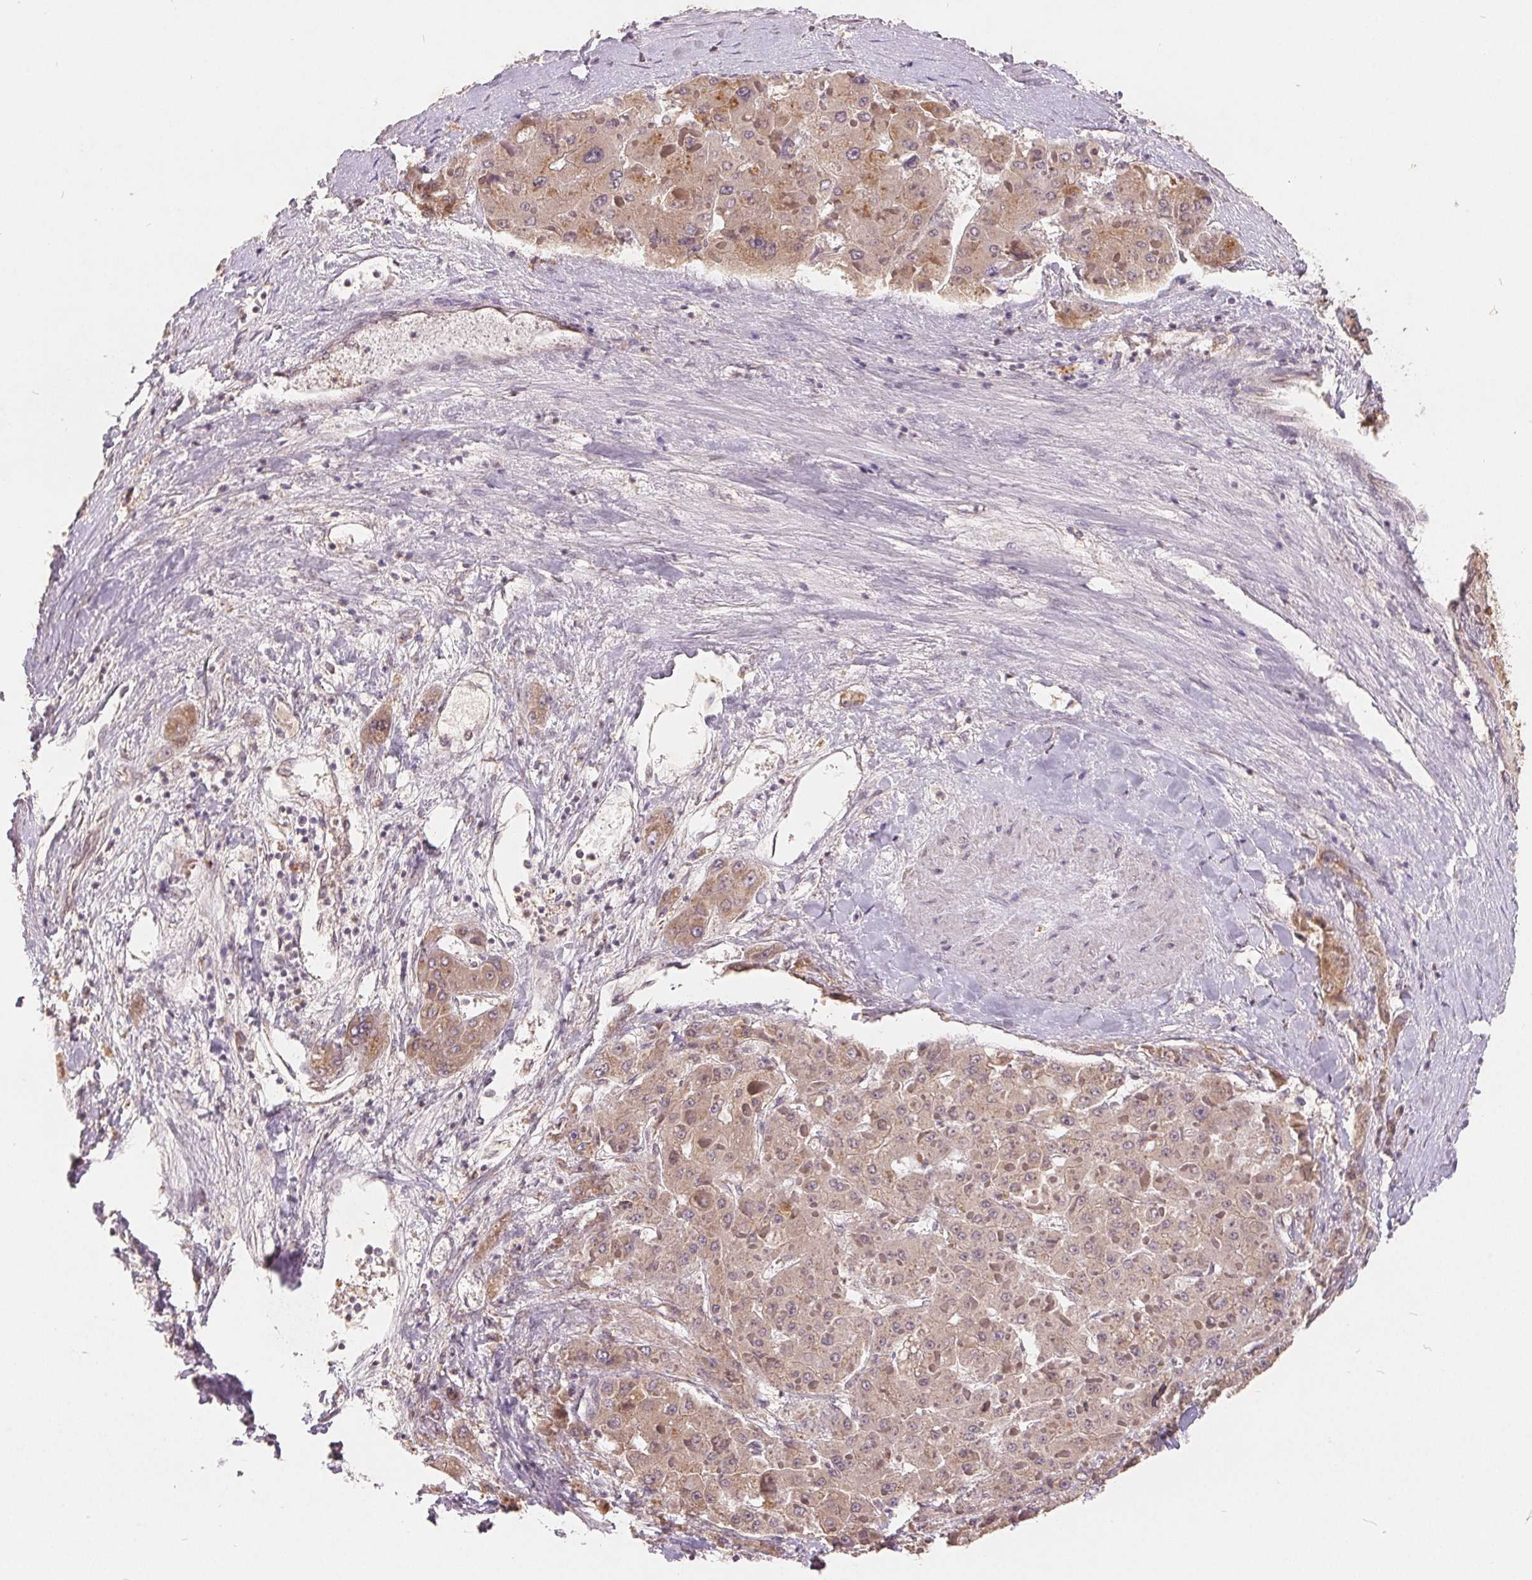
{"staining": {"intensity": "weak", "quantity": "25%-75%", "location": "cytoplasmic/membranous"}, "tissue": "liver cancer", "cell_type": "Tumor cells", "image_type": "cancer", "snomed": [{"axis": "morphology", "description": "Carcinoma, Hepatocellular, NOS"}, {"axis": "topography", "description": "Liver"}], "caption": "Tumor cells reveal weak cytoplasmic/membranous staining in about 25%-75% of cells in hepatocellular carcinoma (liver).", "gene": "CDIPT", "patient": {"sex": "female", "age": 73}}